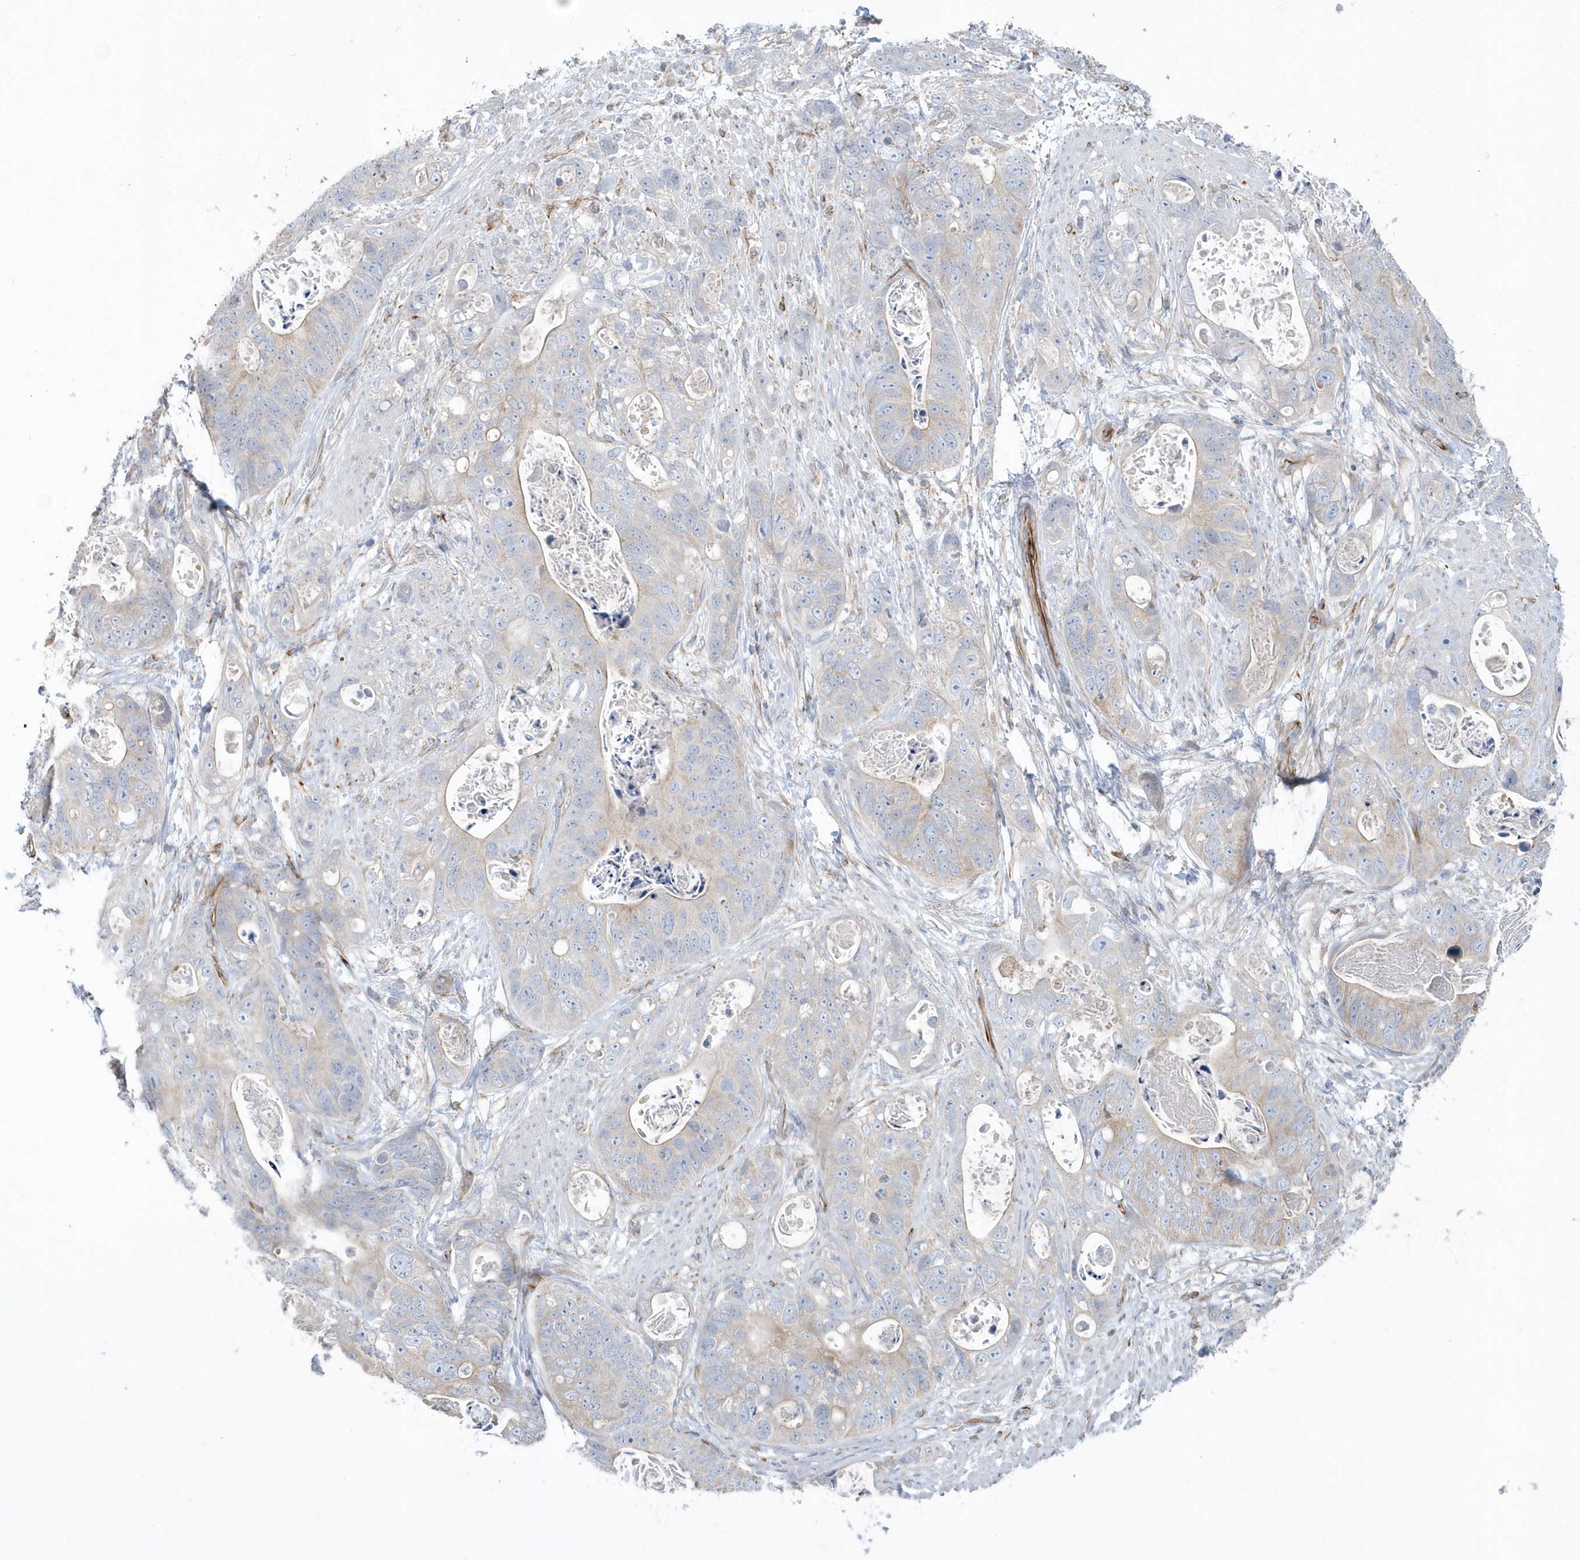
{"staining": {"intensity": "negative", "quantity": "none", "location": "none"}, "tissue": "stomach cancer", "cell_type": "Tumor cells", "image_type": "cancer", "snomed": [{"axis": "morphology", "description": "Adenocarcinoma, NOS"}, {"axis": "topography", "description": "Stomach"}], "caption": "The photomicrograph demonstrates no staining of tumor cells in stomach cancer.", "gene": "RAB17", "patient": {"sex": "female", "age": 89}}